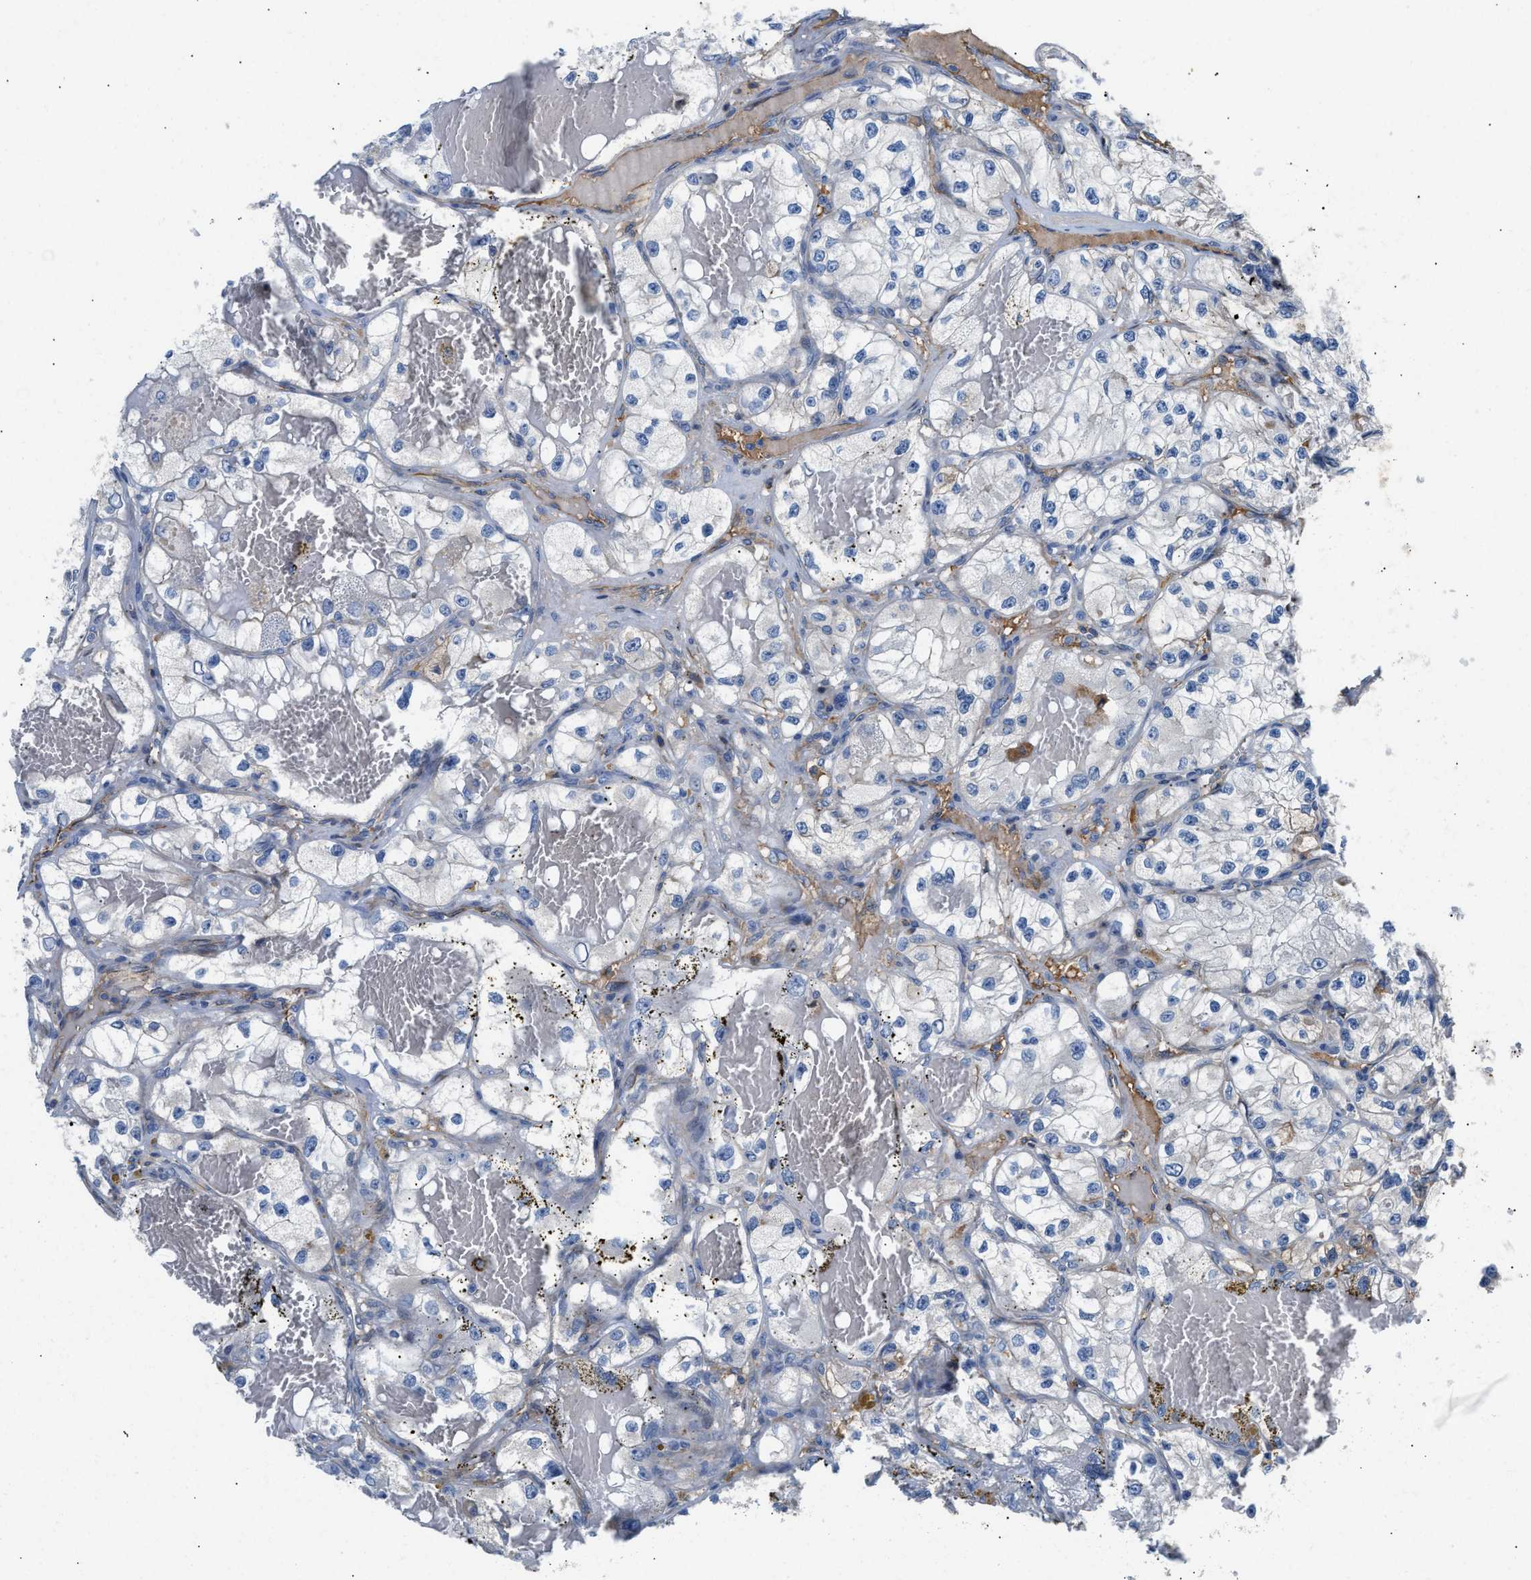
{"staining": {"intensity": "negative", "quantity": "none", "location": "none"}, "tissue": "renal cancer", "cell_type": "Tumor cells", "image_type": "cancer", "snomed": [{"axis": "morphology", "description": "Adenocarcinoma, NOS"}, {"axis": "topography", "description": "Kidney"}], "caption": "Histopathology image shows no protein expression in tumor cells of adenocarcinoma (renal) tissue.", "gene": "TFPI", "patient": {"sex": "female", "age": 57}}